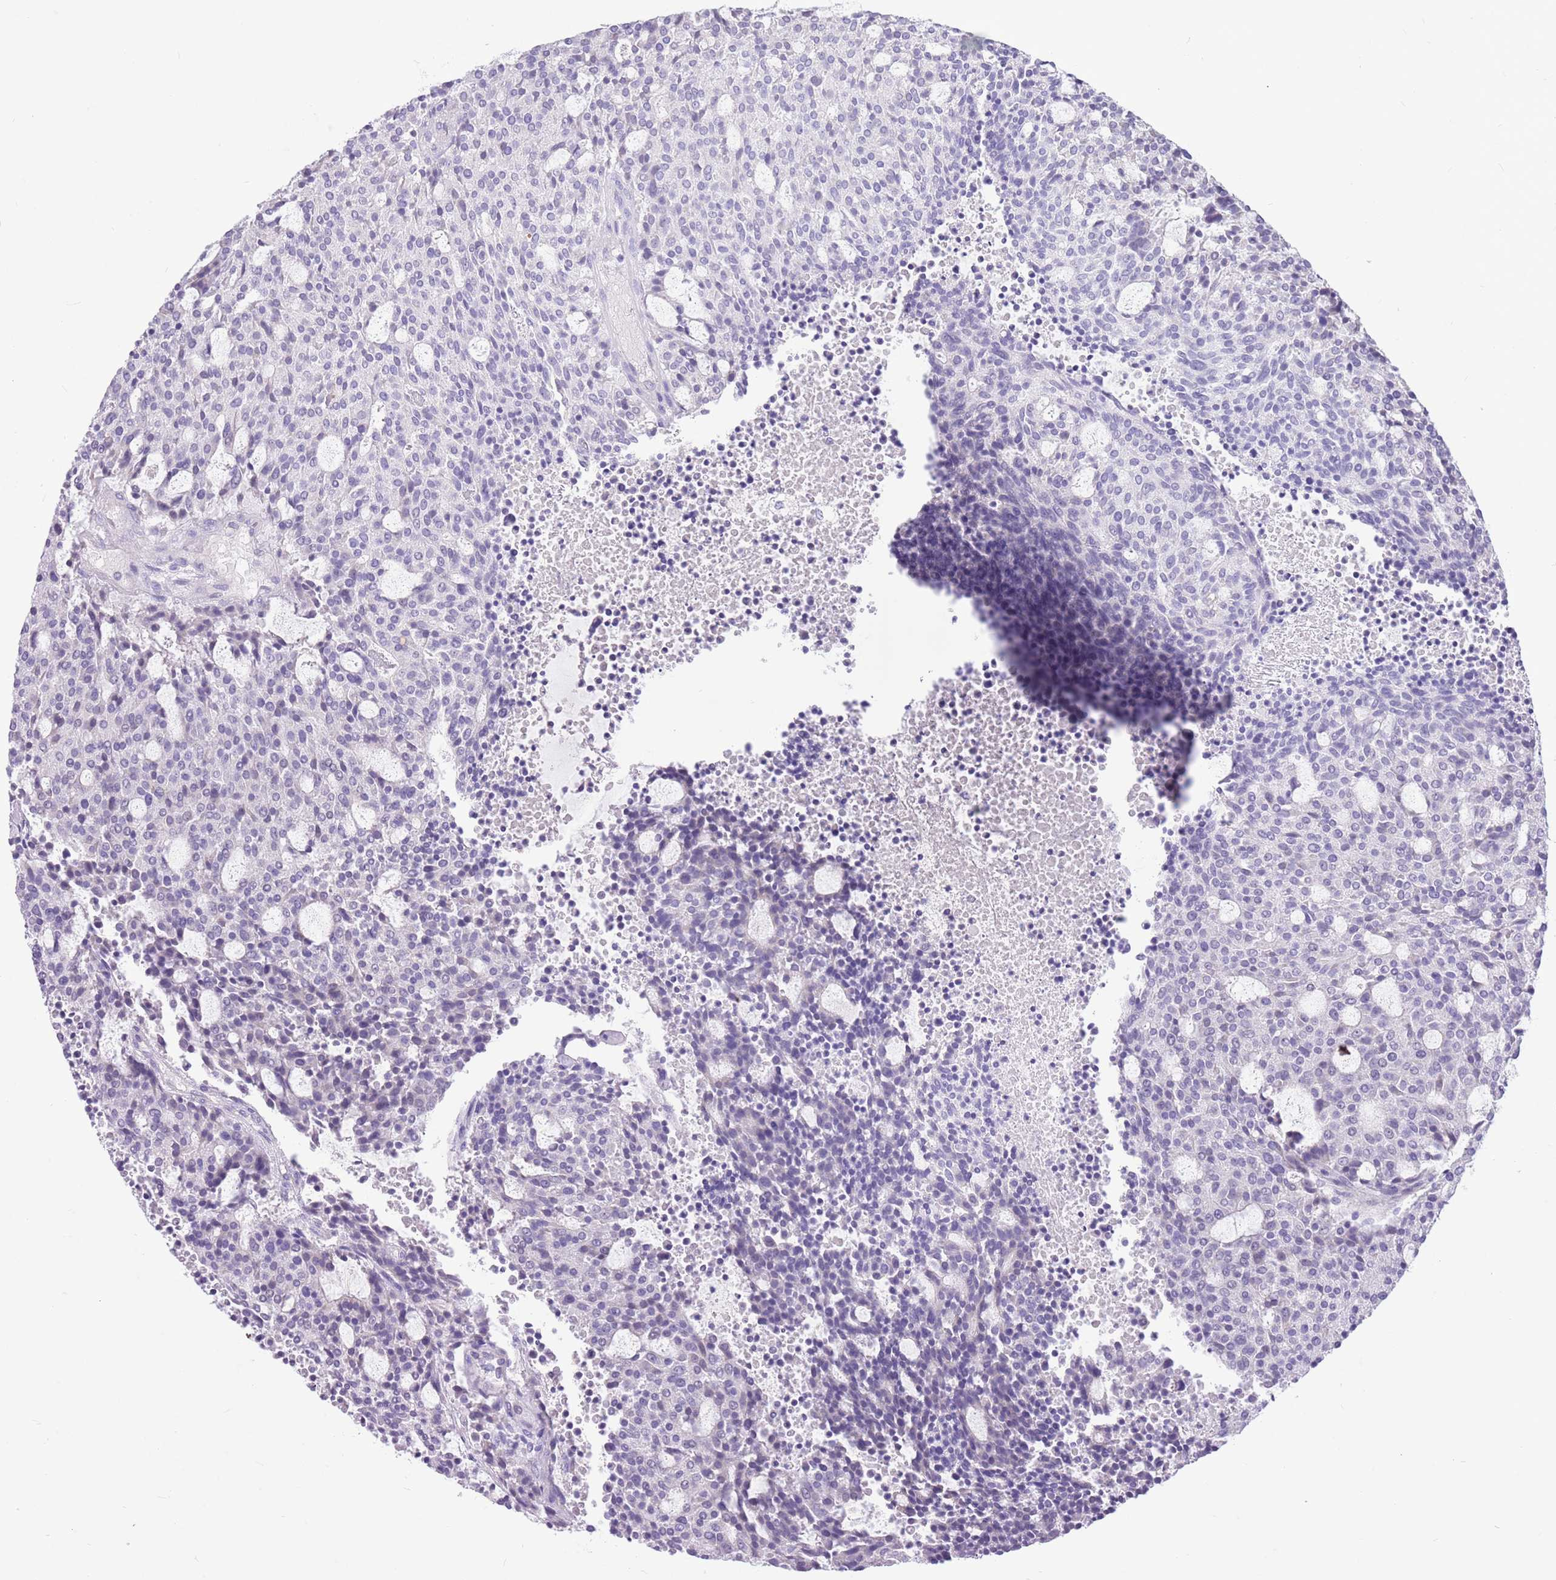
{"staining": {"intensity": "negative", "quantity": "none", "location": "none"}, "tissue": "carcinoid", "cell_type": "Tumor cells", "image_type": "cancer", "snomed": [{"axis": "morphology", "description": "Carcinoid, malignant, NOS"}, {"axis": "topography", "description": "Pancreas"}], "caption": "Tumor cells are negative for protein expression in human carcinoid.", "gene": "ZNF425", "patient": {"sex": "female", "age": 54}}